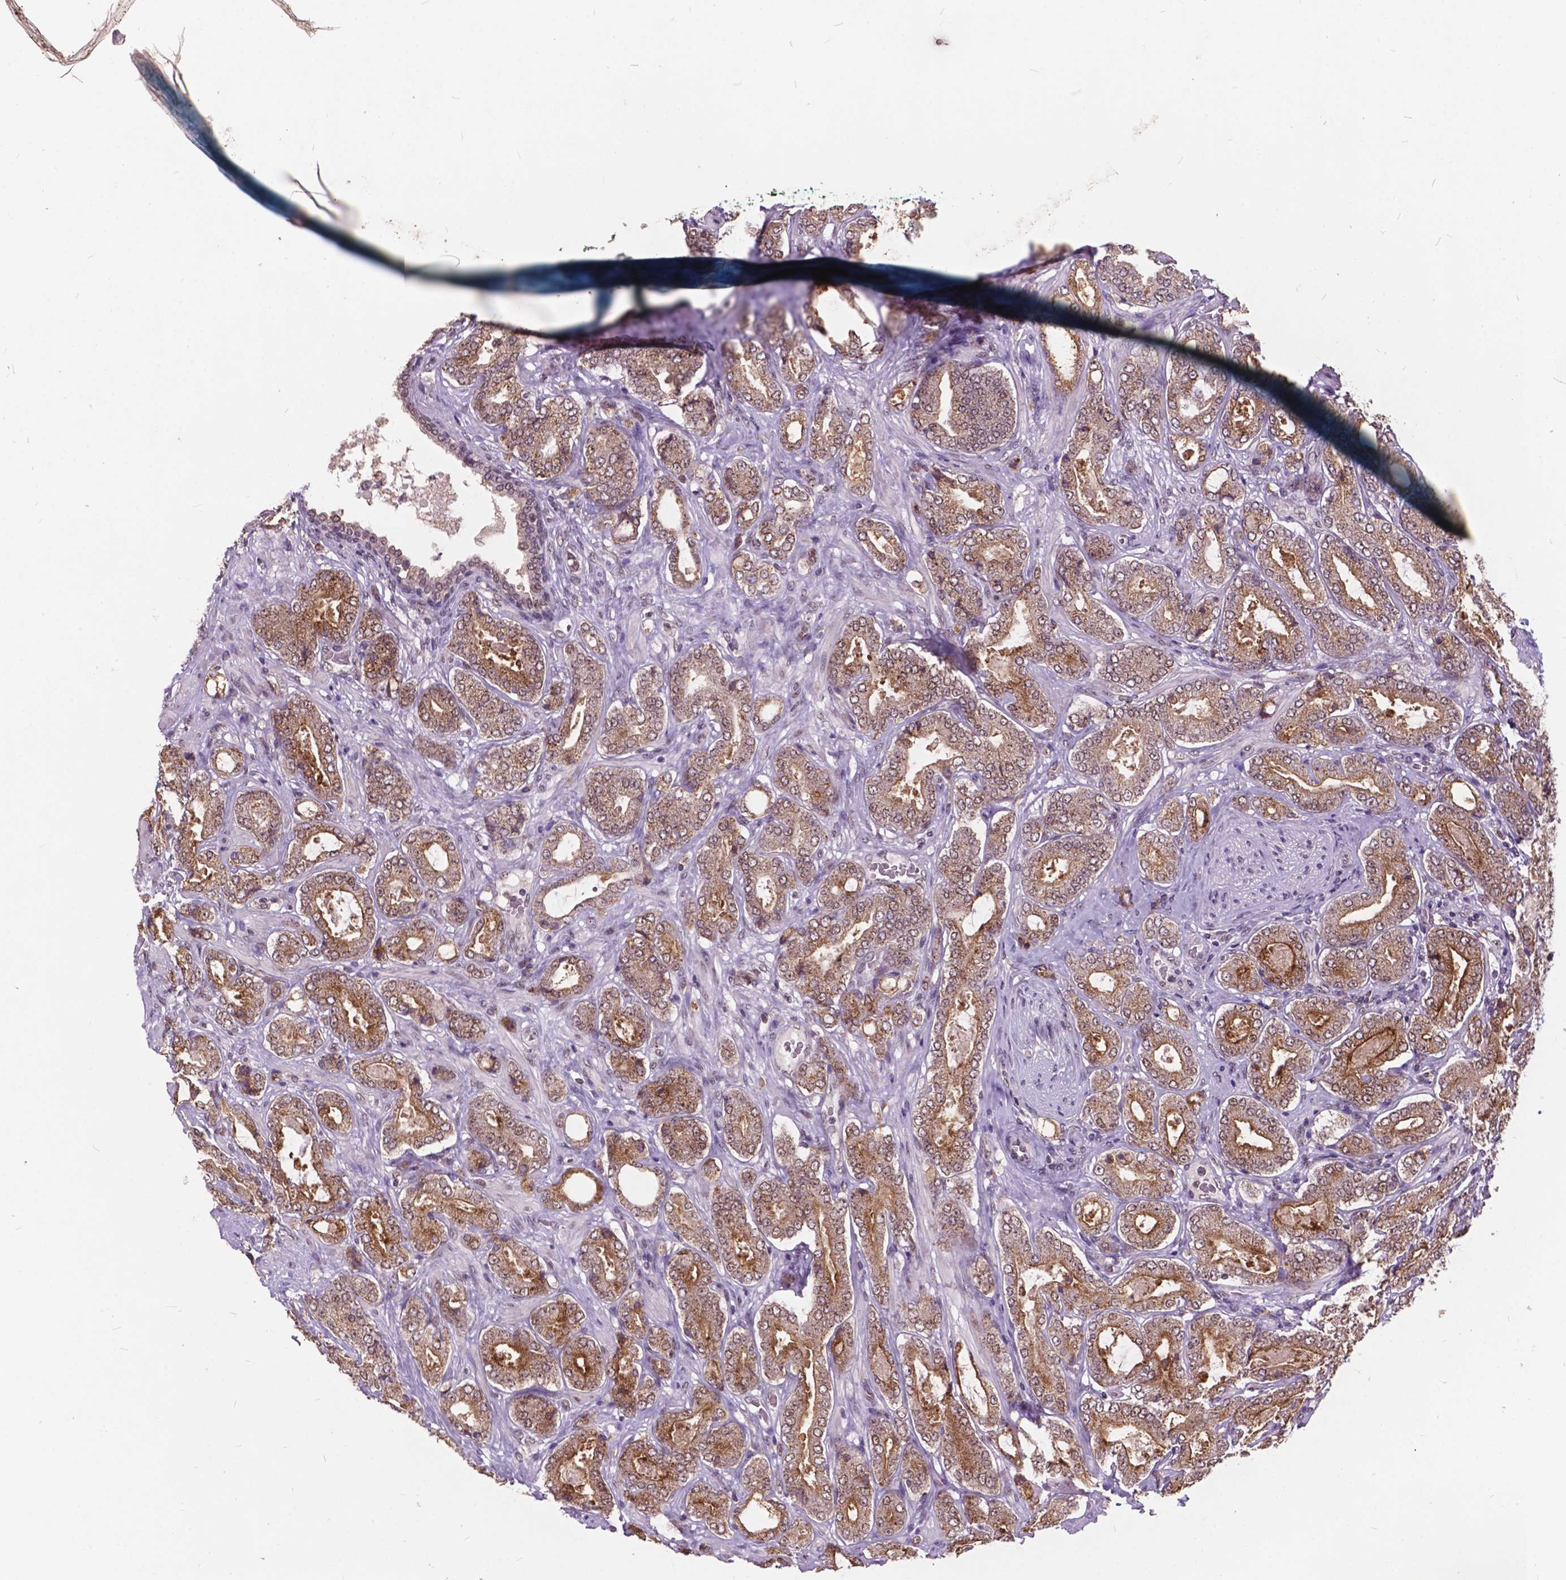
{"staining": {"intensity": "strong", "quantity": "<25%", "location": "cytoplasmic/membranous"}, "tissue": "prostate cancer", "cell_type": "Tumor cells", "image_type": "cancer", "snomed": [{"axis": "morphology", "description": "Adenocarcinoma, NOS"}, {"axis": "topography", "description": "Prostate"}], "caption": "Prostate cancer tissue exhibits strong cytoplasmic/membranous positivity in about <25% of tumor cells", "gene": "MSH2", "patient": {"sex": "male", "age": 64}}